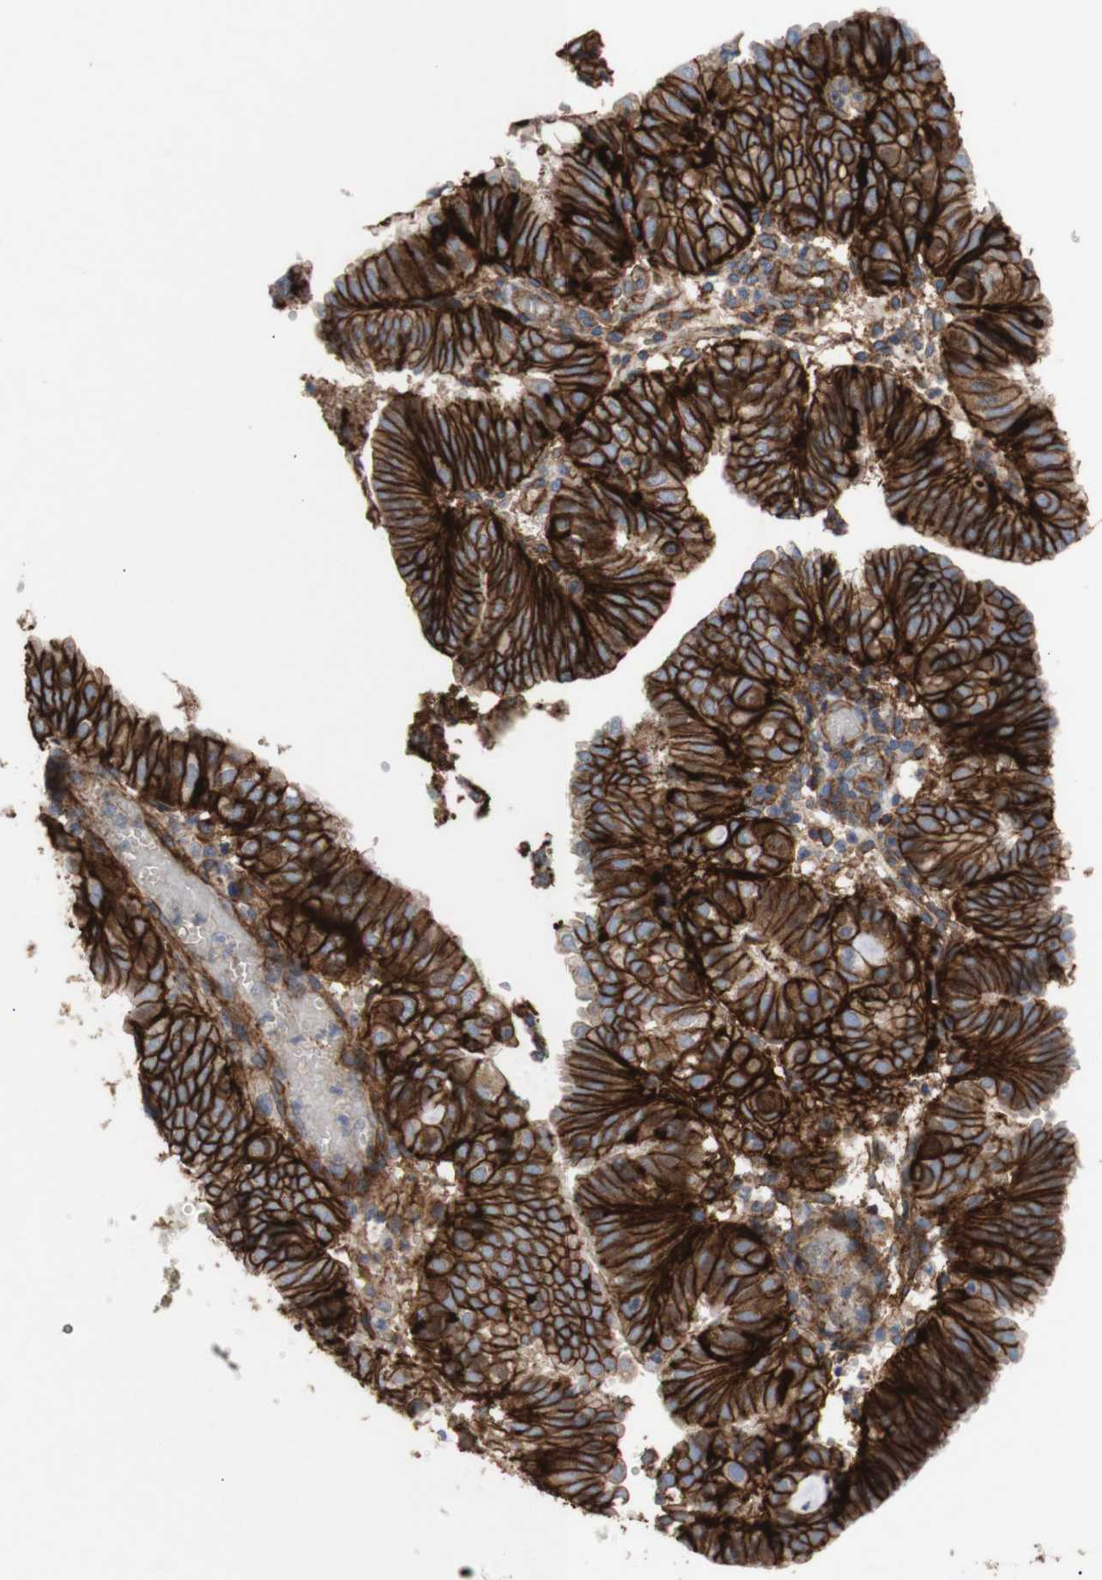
{"staining": {"intensity": "strong", "quantity": ">75%", "location": "cytoplasmic/membranous"}, "tissue": "endometrial cancer", "cell_type": "Tumor cells", "image_type": "cancer", "snomed": [{"axis": "morphology", "description": "Adenocarcinoma, NOS"}, {"axis": "topography", "description": "Uterus"}], "caption": "Immunohistochemistry (IHC) (DAB (3,3'-diaminobenzidine)) staining of human endometrial cancer demonstrates strong cytoplasmic/membranous protein positivity in approximately >75% of tumor cells. (IHC, brightfield microscopy, high magnification).", "gene": "ATP2A3", "patient": {"sex": "female", "age": 60}}